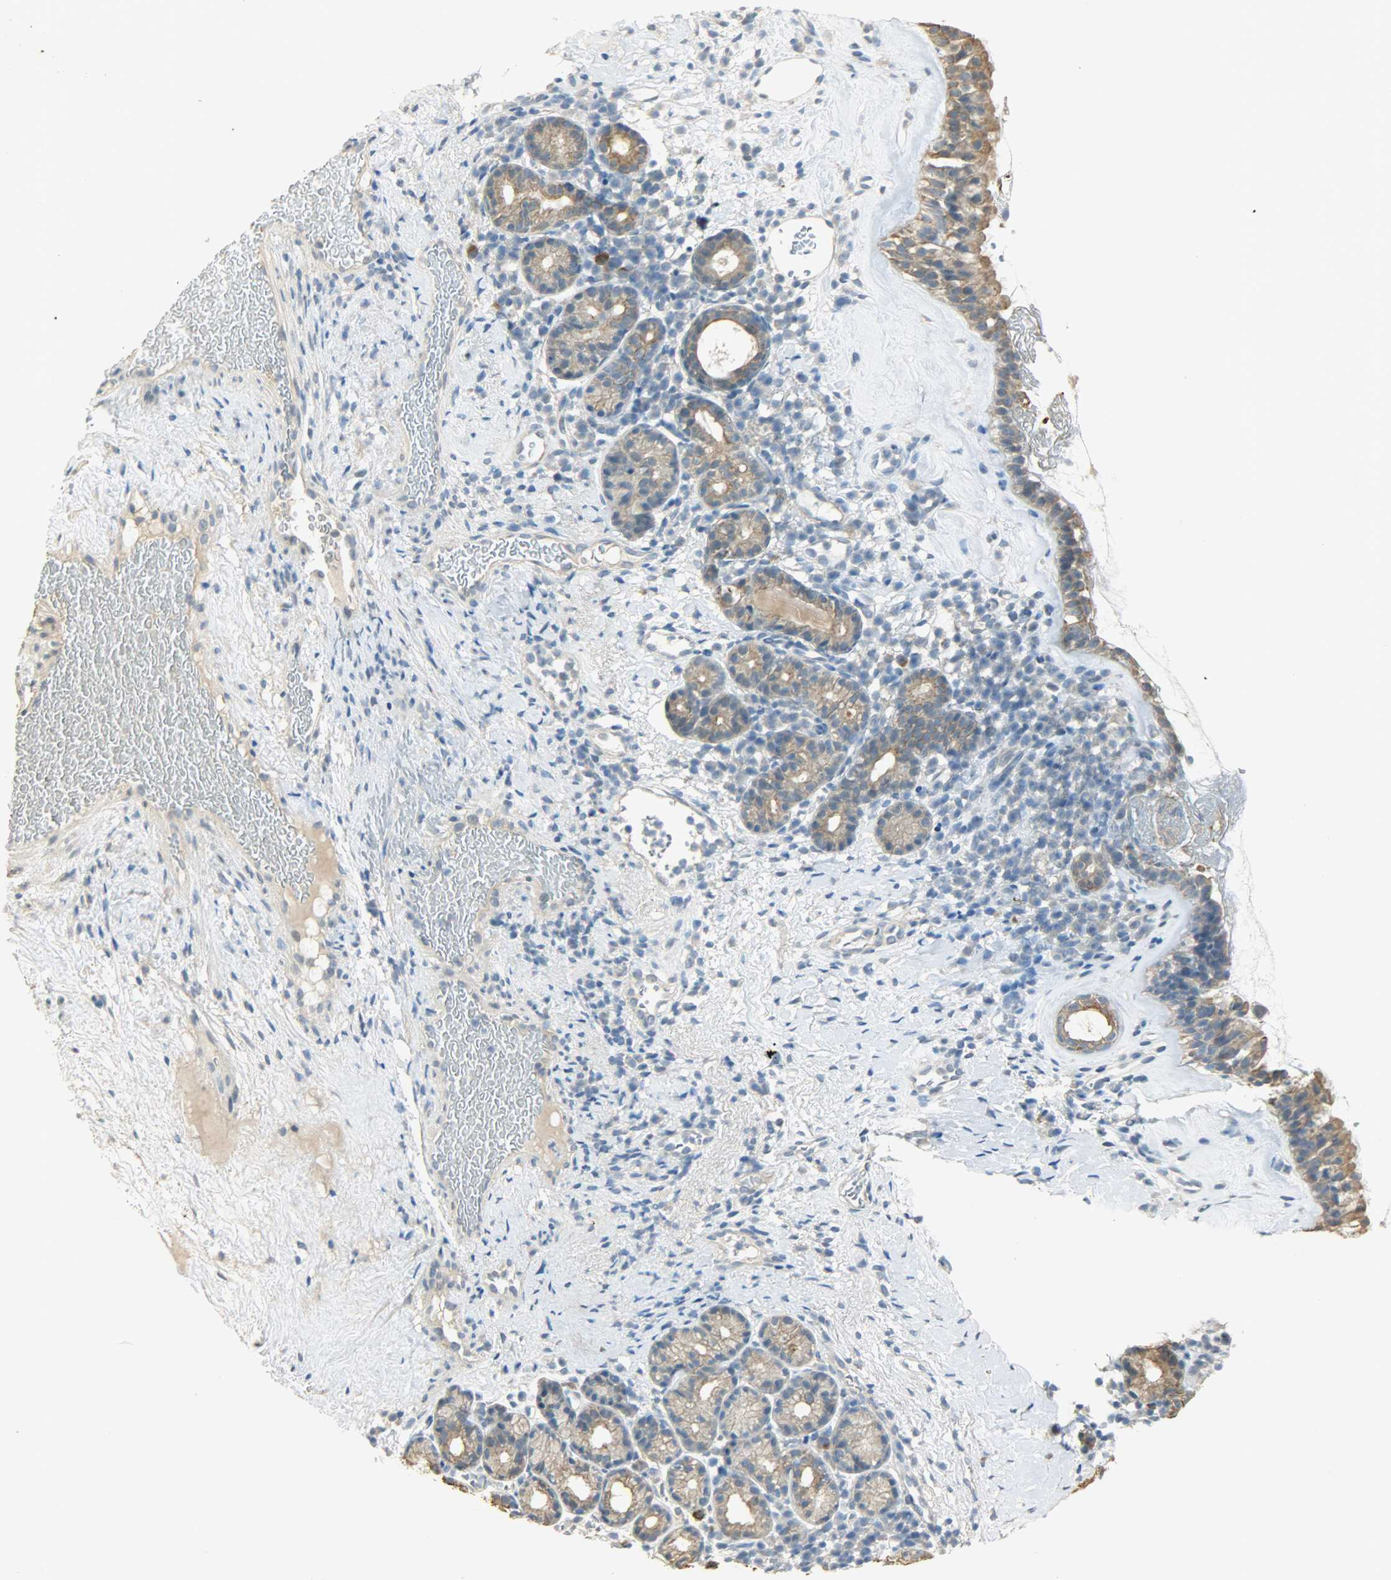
{"staining": {"intensity": "moderate", "quantity": ">75%", "location": "cytoplasmic/membranous"}, "tissue": "nasopharynx", "cell_type": "Respiratory epithelial cells", "image_type": "normal", "snomed": [{"axis": "morphology", "description": "Normal tissue, NOS"}, {"axis": "morphology", "description": "Inflammation, NOS"}, {"axis": "topography", "description": "Nasopharynx"}], "caption": "Nasopharynx stained with immunohistochemistry demonstrates moderate cytoplasmic/membranous expression in approximately >75% of respiratory epithelial cells.", "gene": "USP13", "patient": {"sex": "female", "age": 55}}